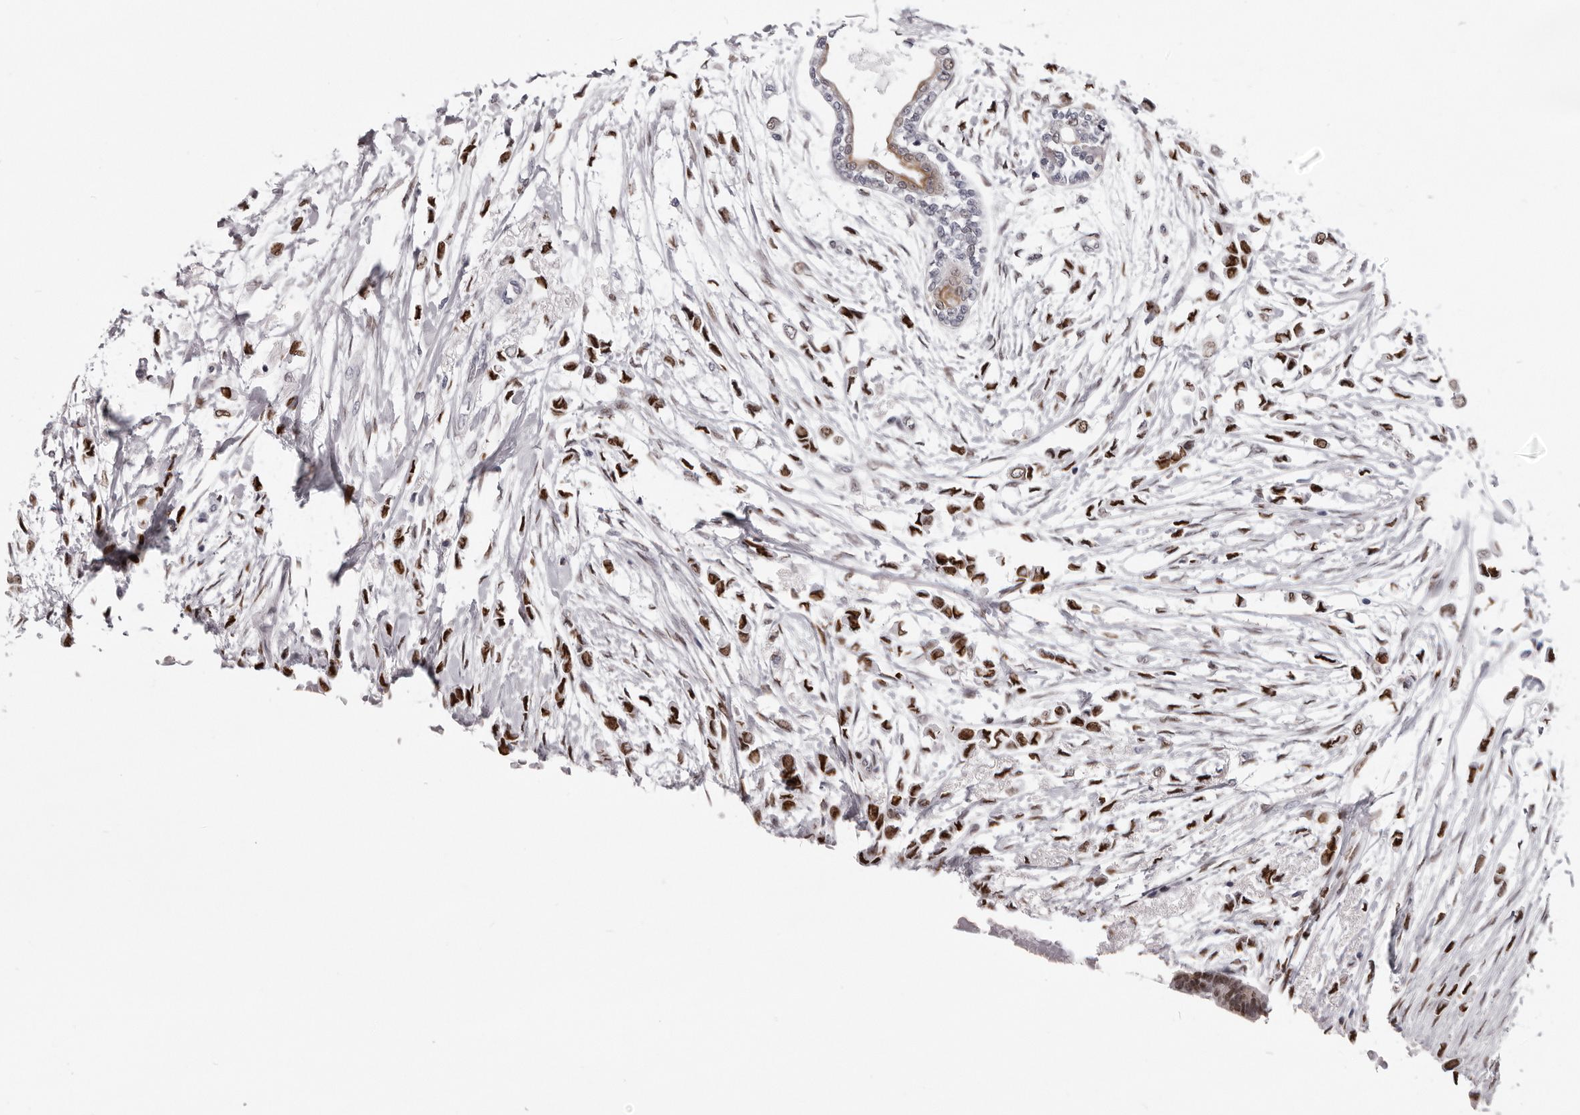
{"staining": {"intensity": "strong", "quantity": ">75%", "location": "nuclear"}, "tissue": "breast cancer", "cell_type": "Tumor cells", "image_type": "cancer", "snomed": [{"axis": "morphology", "description": "Lobular carcinoma"}, {"axis": "topography", "description": "Breast"}], "caption": "A high-resolution histopathology image shows immunohistochemistry (IHC) staining of breast cancer, which displays strong nuclear expression in about >75% of tumor cells.", "gene": "SRP19", "patient": {"sex": "female", "age": 51}}